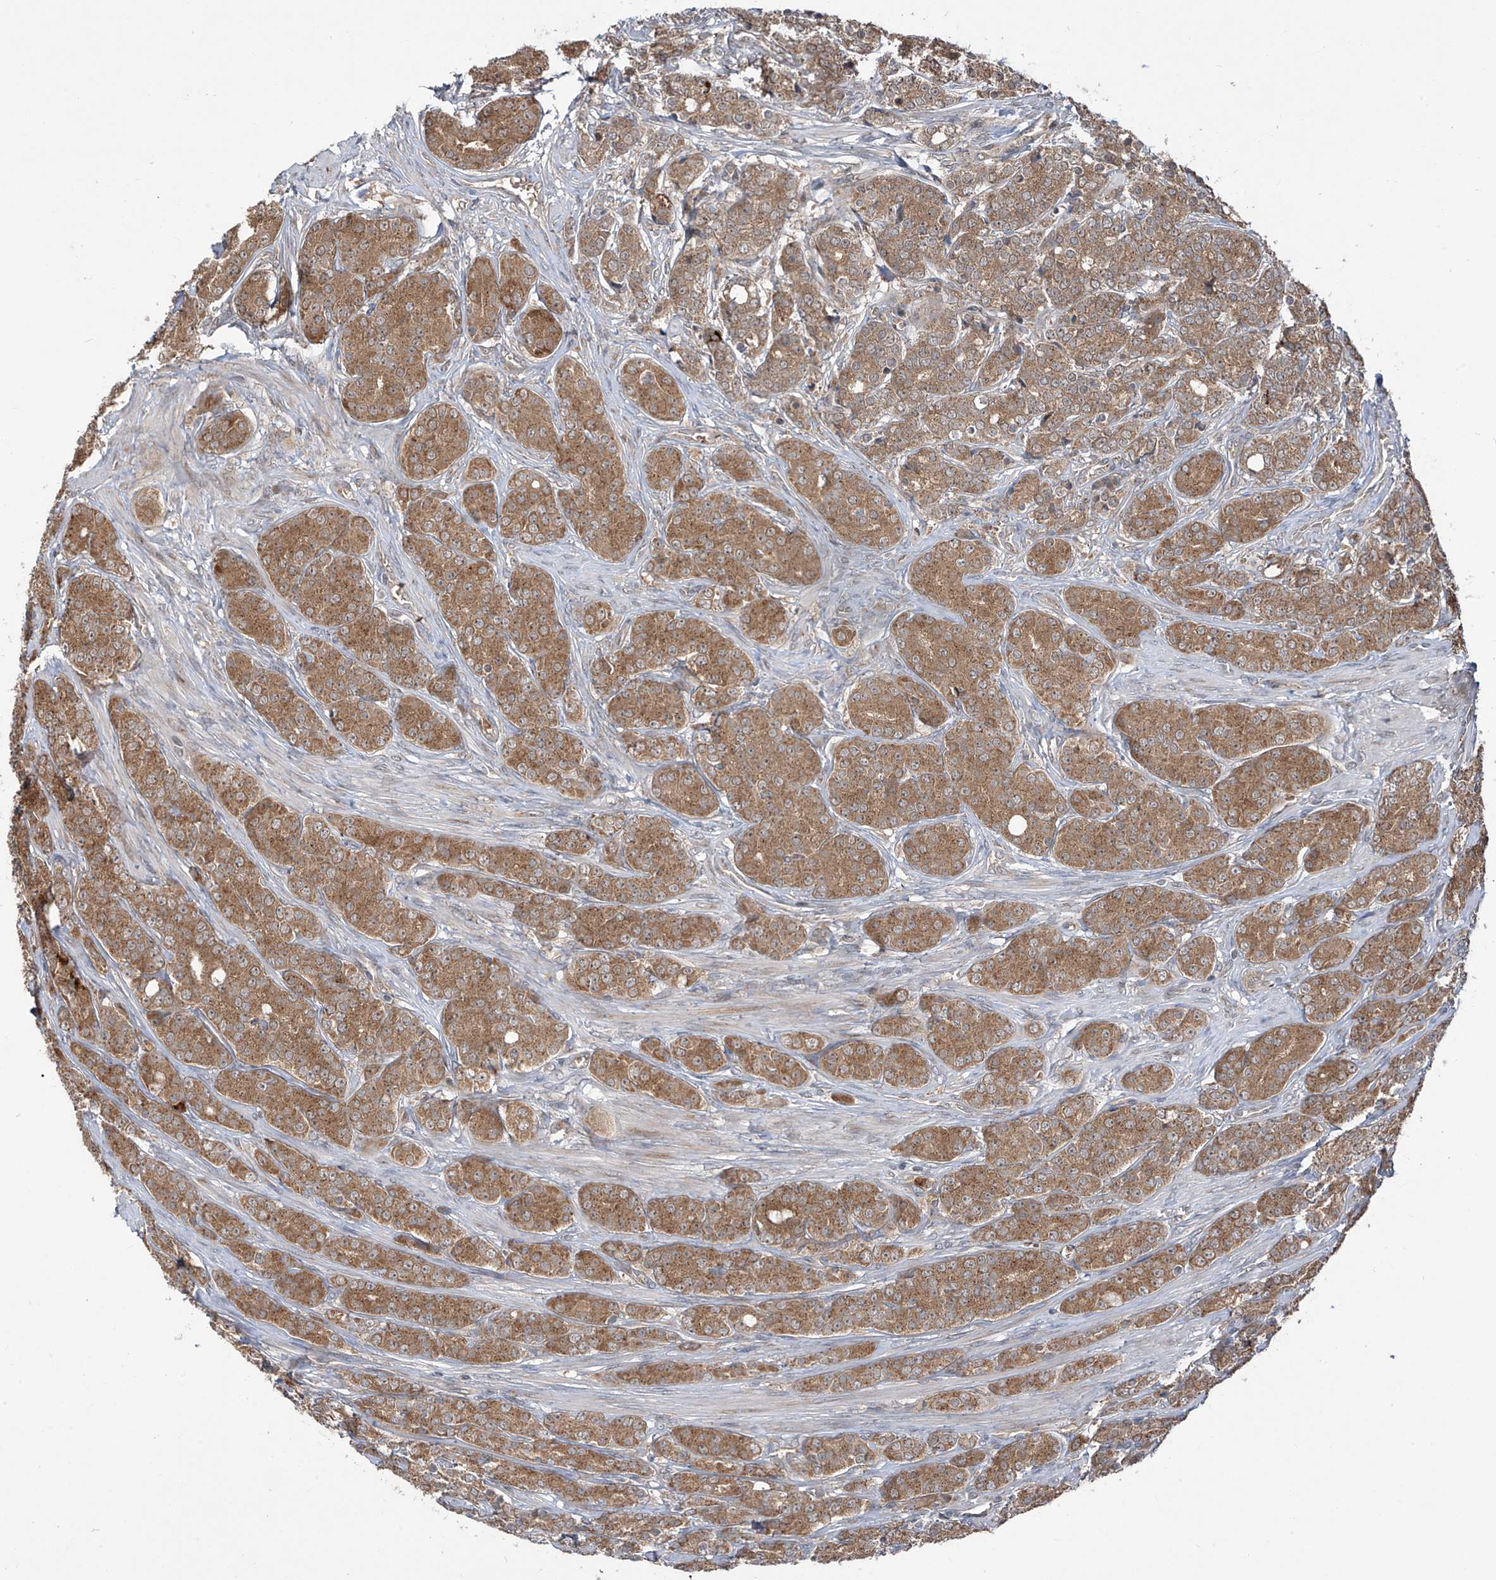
{"staining": {"intensity": "moderate", "quantity": ">75%", "location": "cytoplasmic/membranous"}, "tissue": "prostate cancer", "cell_type": "Tumor cells", "image_type": "cancer", "snomed": [{"axis": "morphology", "description": "Adenocarcinoma, High grade"}, {"axis": "topography", "description": "Prostate"}], "caption": "Prostate cancer (high-grade adenocarcinoma) tissue demonstrates moderate cytoplasmic/membranous expression in approximately >75% of tumor cells, visualized by immunohistochemistry. (IHC, brightfield microscopy, high magnification).", "gene": "ZDHHC9", "patient": {"sex": "male", "age": 62}}